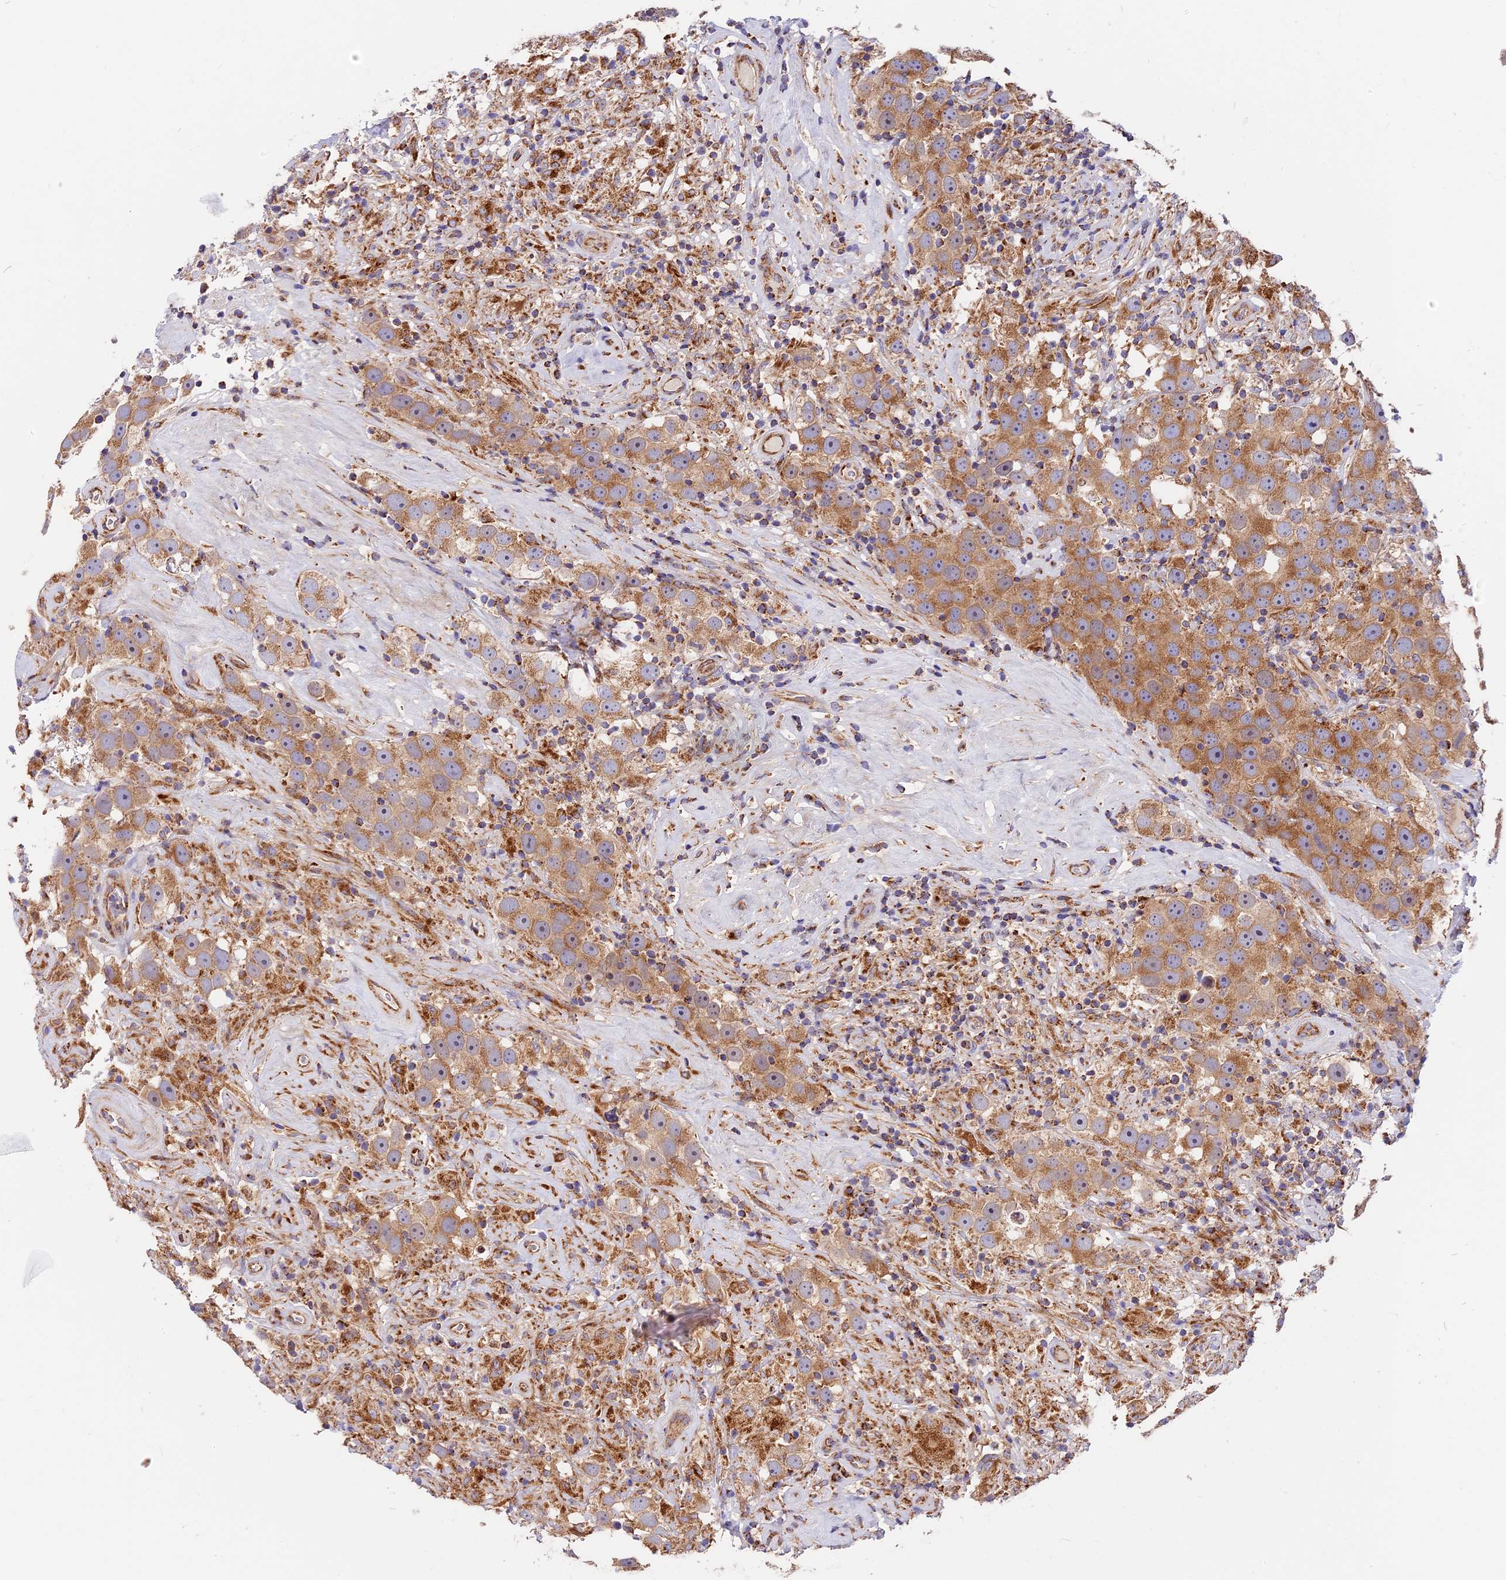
{"staining": {"intensity": "moderate", "quantity": ">75%", "location": "cytoplasmic/membranous"}, "tissue": "testis cancer", "cell_type": "Tumor cells", "image_type": "cancer", "snomed": [{"axis": "morphology", "description": "Seminoma, NOS"}, {"axis": "topography", "description": "Testis"}], "caption": "A brown stain shows moderate cytoplasmic/membranous positivity of a protein in human testis cancer (seminoma) tumor cells. (Brightfield microscopy of DAB IHC at high magnification).", "gene": "MRAS", "patient": {"sex": "male", "age": 49}}